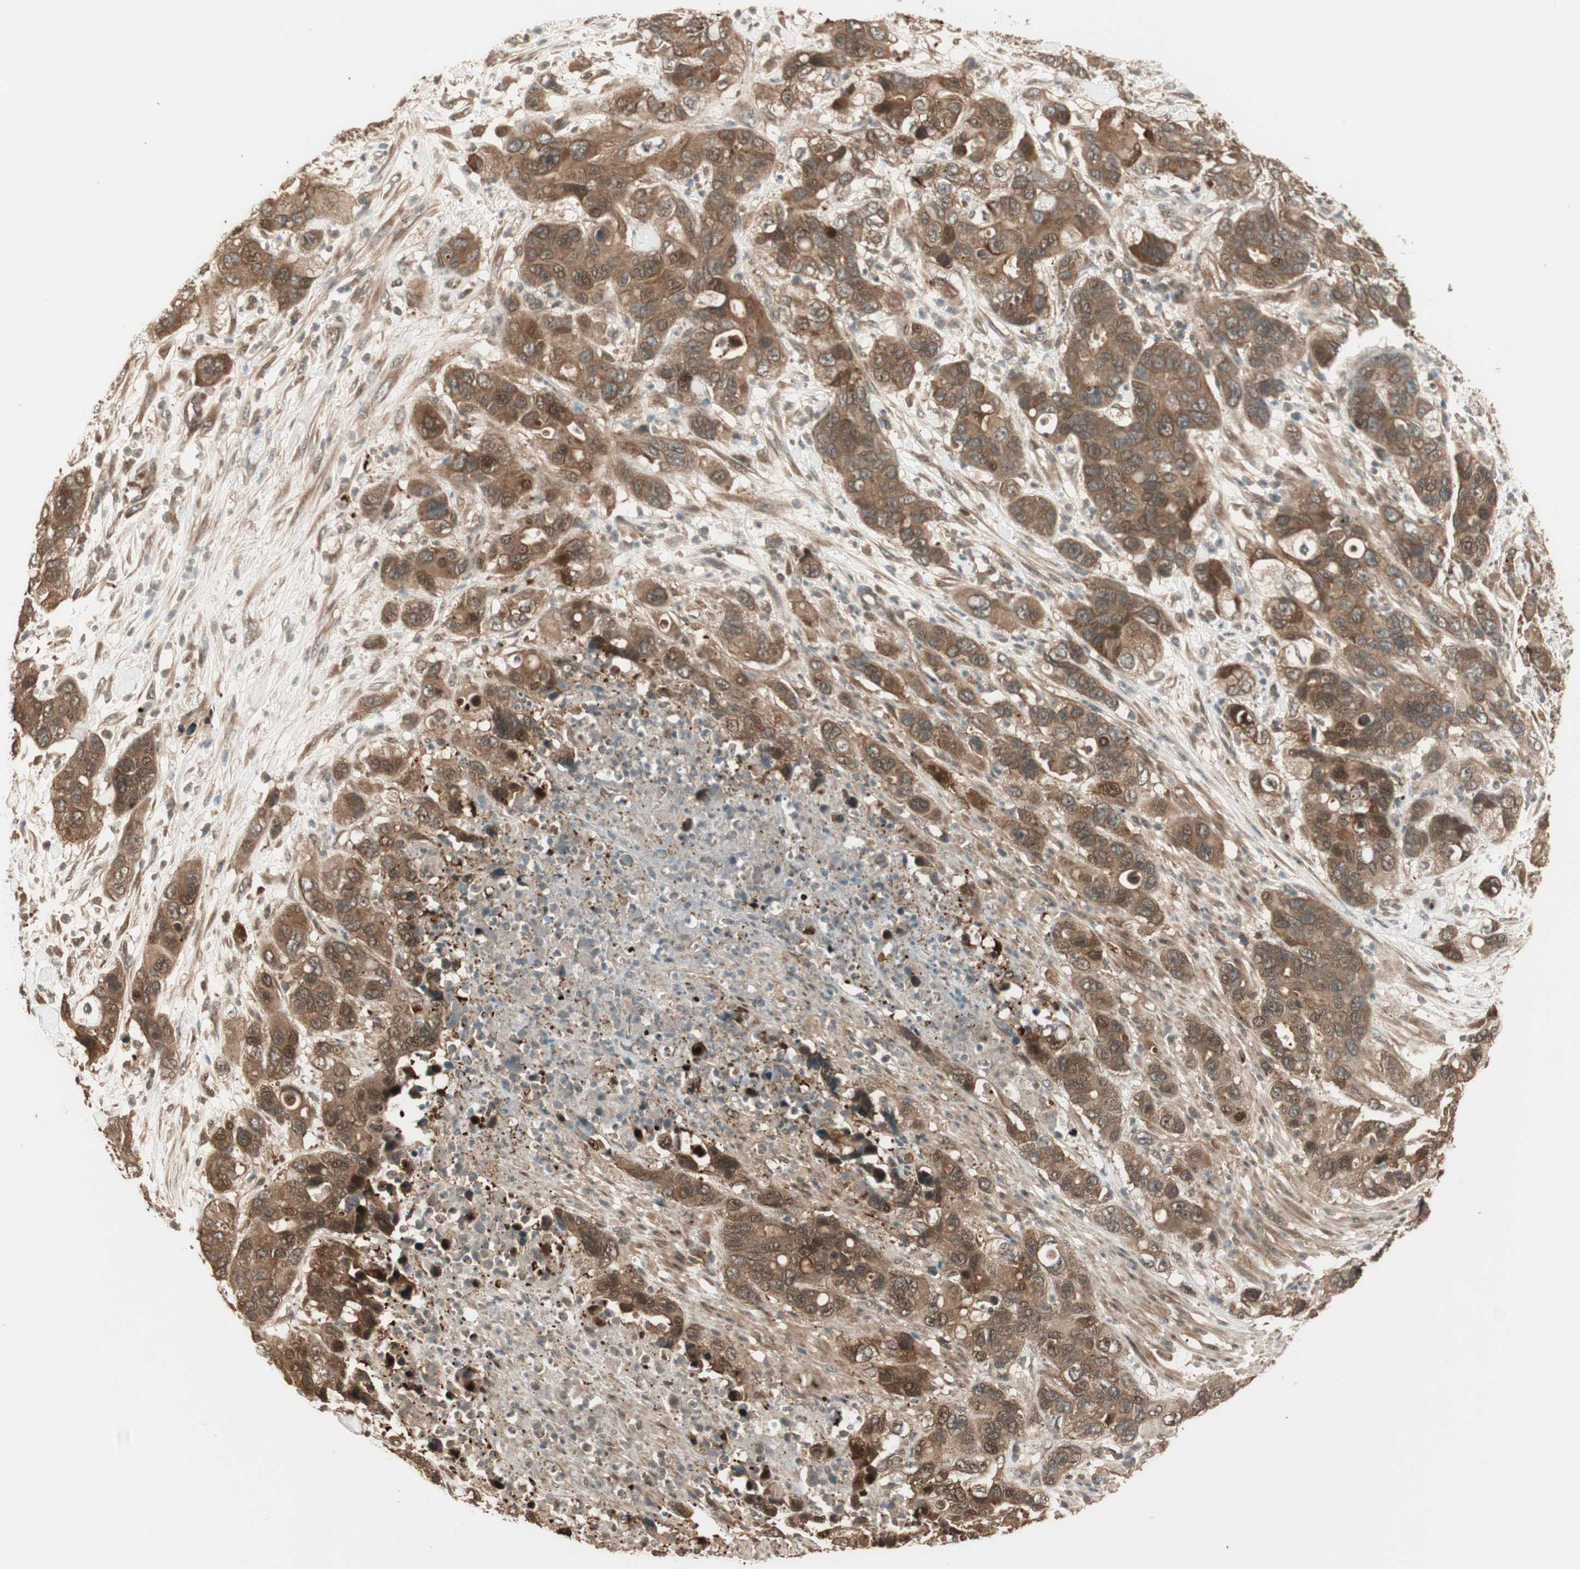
{"staining": {"intensity": "moderate", "quantity": ">75%", "location": "cytoplasmic/membranous,nuclear"}, "tissue": "pancreatic cancer", "cell_type": "Tumor cells", "image_type": "cancer", "snomed": [{"axis": "morphology", "description": "Adenocarcinoma, NOS"}, {"axis": "topography", "description": "Pancreas"}], "caption": "An image of human adenocarcinoma (pancreatic) stained for a protein displays moderate cytoplasmic/membranous and nuclear brown staining in tumor cells. Using DAB (brown) and hematoxylin (blue) stains, captured at high magnification using brightfield microscopy.", "gene": "CNOT4", "patient": {"sex": "female", "age": 71}}